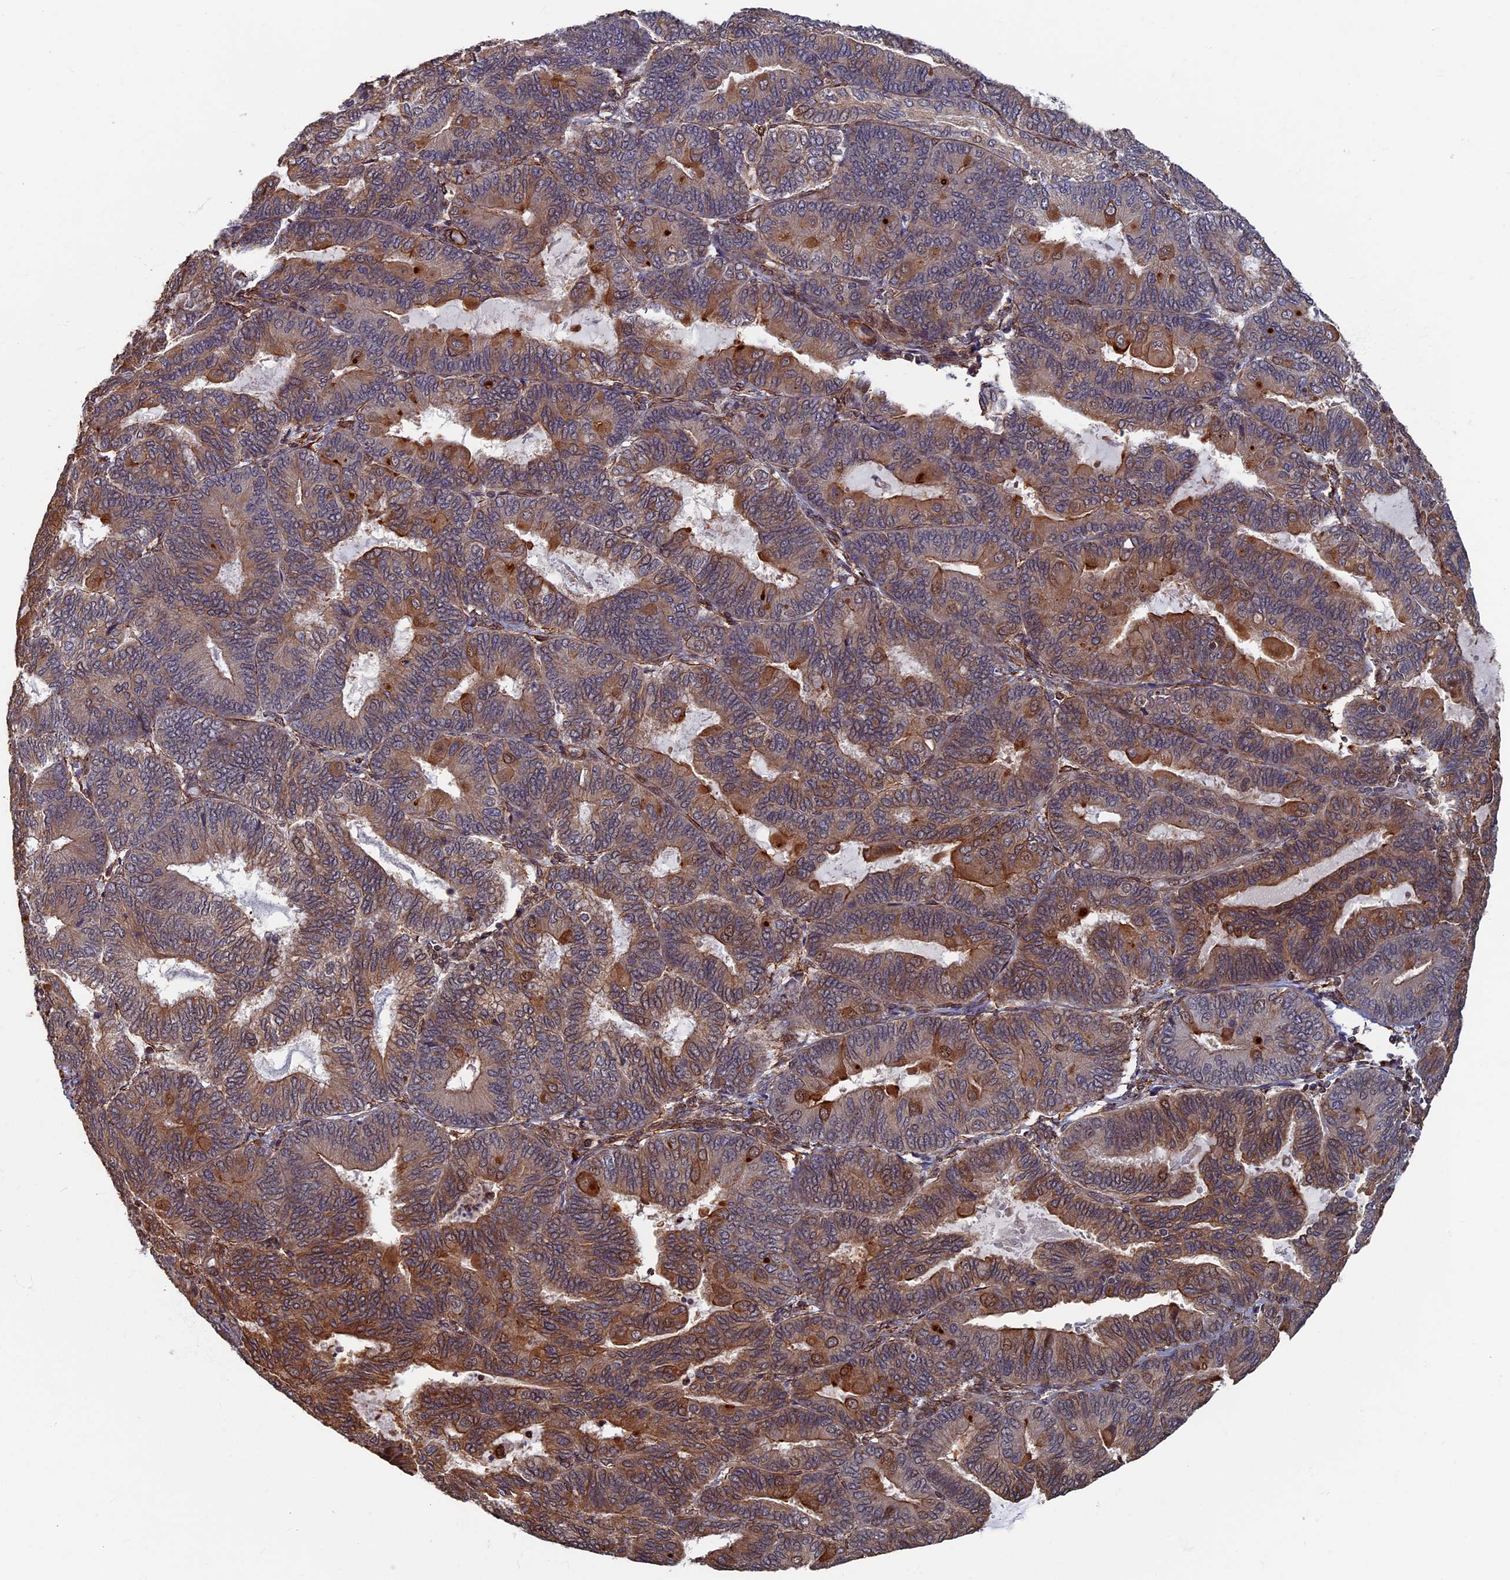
{"staining": {"intensity": "moderate", "quantity": ">75%", "location": "cytoplasmic/membranous"}, "tissue": "endometrial cancer", "cell_type": "Tumor cells", "image_type": "cancer", "snomed": [{"axis": "morphology", "description": "Adenocarcinoma, NOS"}, {"axis": "topography", "description": "Endometrium"}], "caption": "This photomicrograph exhibits adenocarcinoma (endometrial) stained with IHC to label a protein in brown. The cytoplasmic/membranous of tumor cells show moderate positivity for the protein. Nuclei are counter-stained blue.", "gene": "CTDP1", "patient": {"sex": "female", "age": 81}}